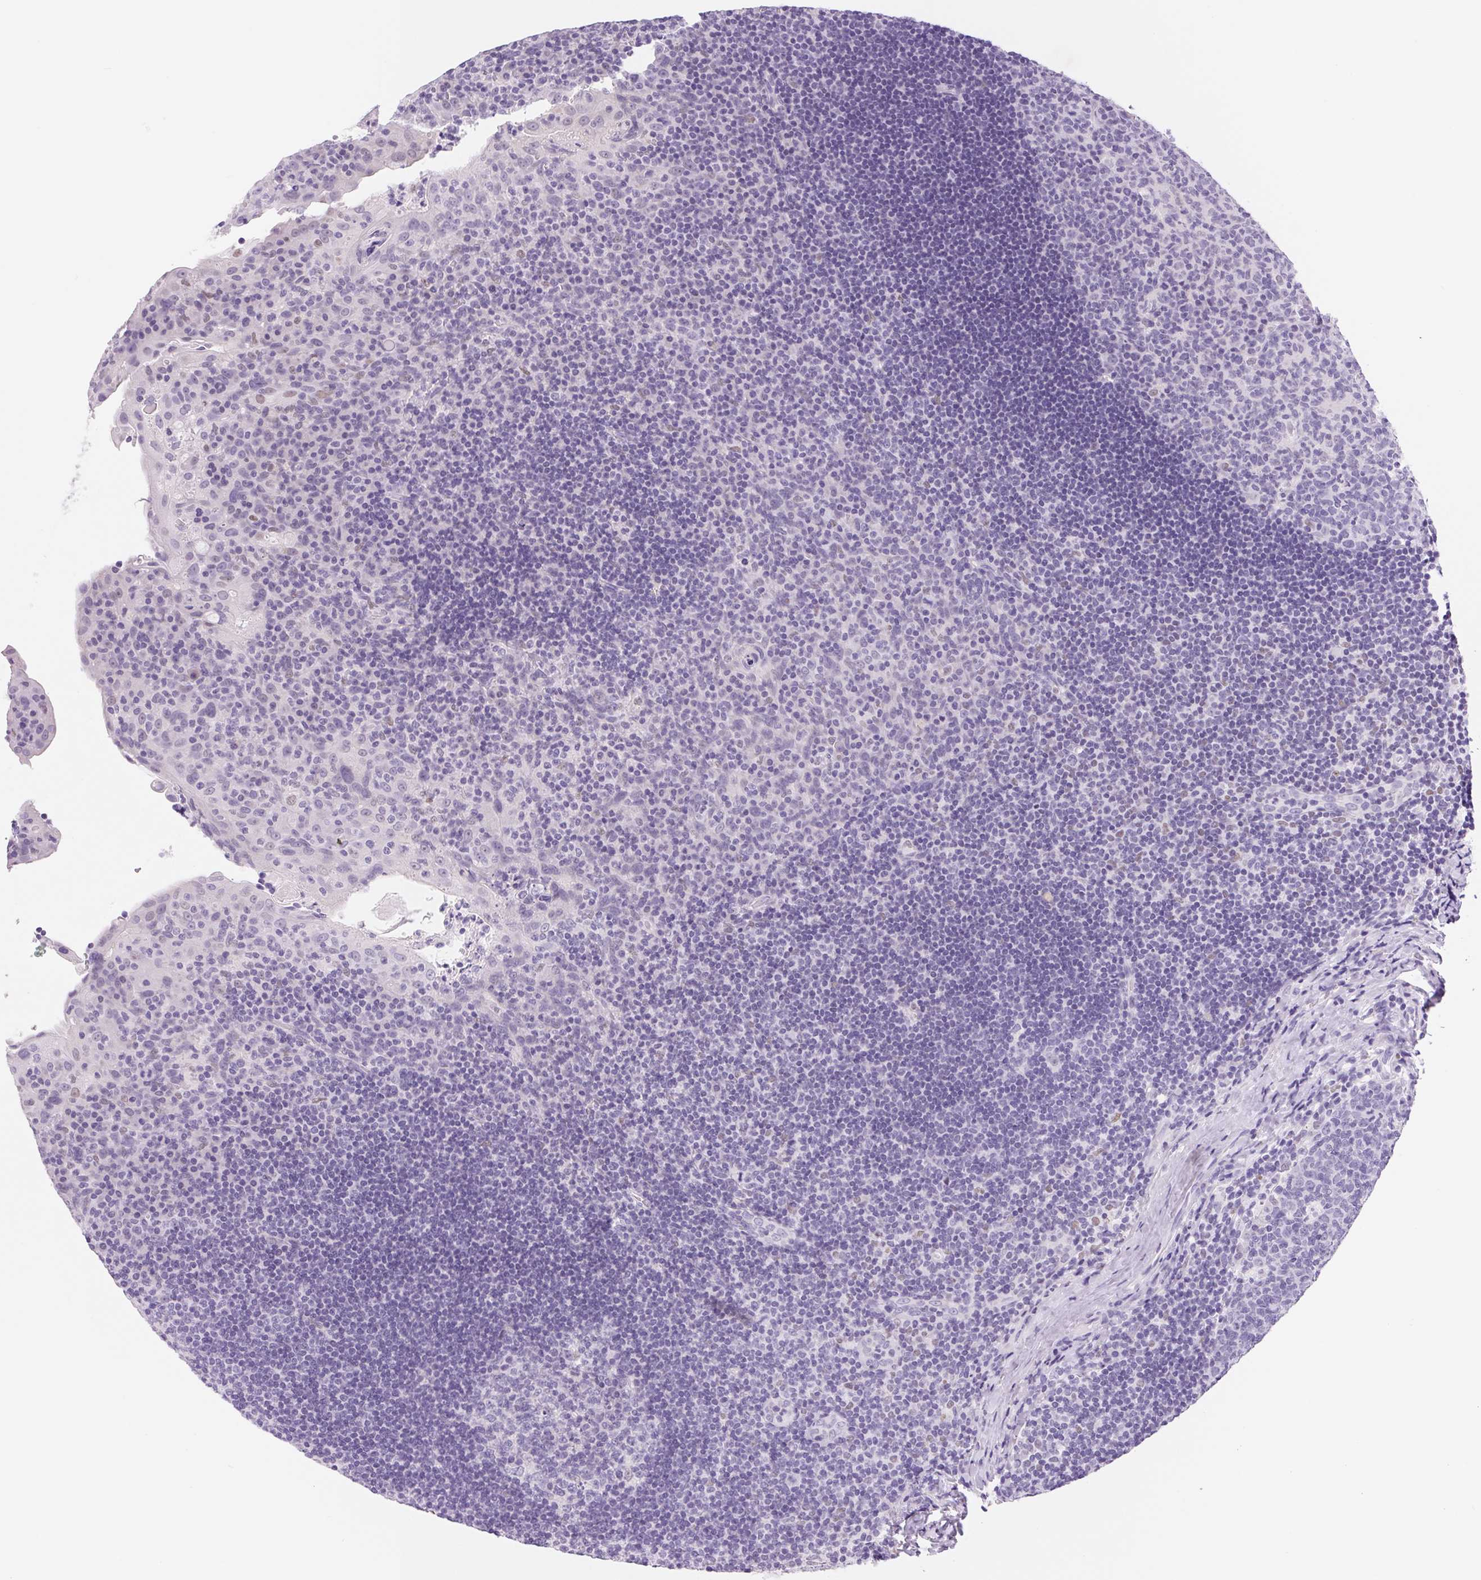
{"staining": {"intensity": "negative", "quantity": "none", "location": "none"}, "tissue": "tonsil", "cell_type": "Germinal center cells", "image_type": "normal", "snomed": [{"axis": "morphology", "description": "Normal tissue, NOS"}, {"axis": "topography", "description": "Tonsil"}], "caption": "DAB immunohistochemical staining of benign human tonsil shows no significant positivity in germinal center cells. The staining was performed using DAB to visualize the protein expression in brown, while the nuclei were stained in blue with hematoxylin (Magnification: 20x).", "gene": "ASGR2", "patient": {"sex": "male", "age": 17}}